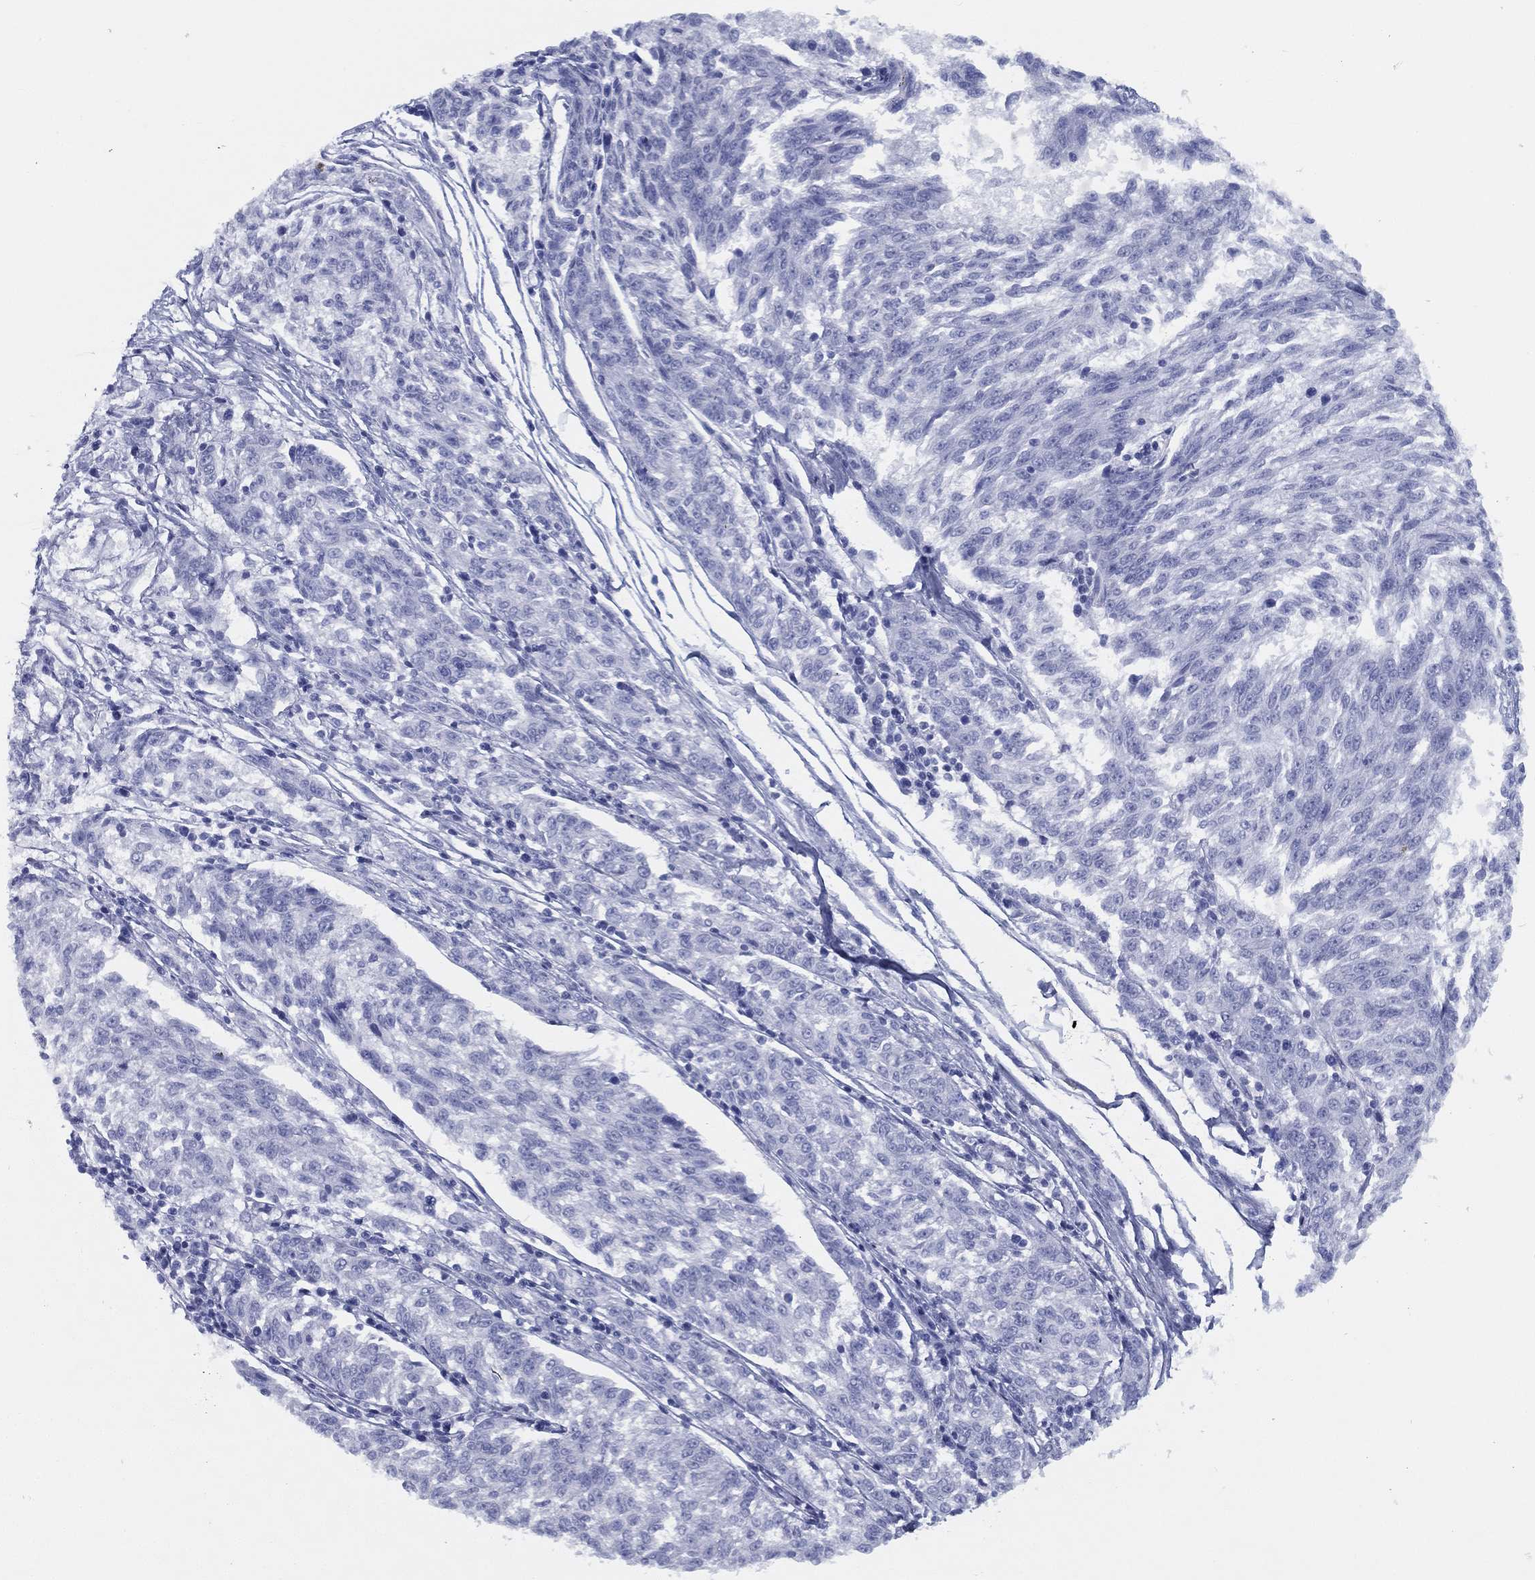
{"staining": {"intensity": "negative", "quantity": "none", "location": "none"}, "tissue": "melanoma", "cell_type": "Tumor cells", "image_type": "cancer", "snomed": [{"axis": "morphology", "description": "Malignant melanoma, NOS"}, {"axis": "topography", "description": "Skin"}], "caption": "Tumor cells show no significant protein expression in malignant melanoma. Nuclei are stained in blue.", "gene": "TMEM252", "patient": {"sex": "female", "age": 72}}